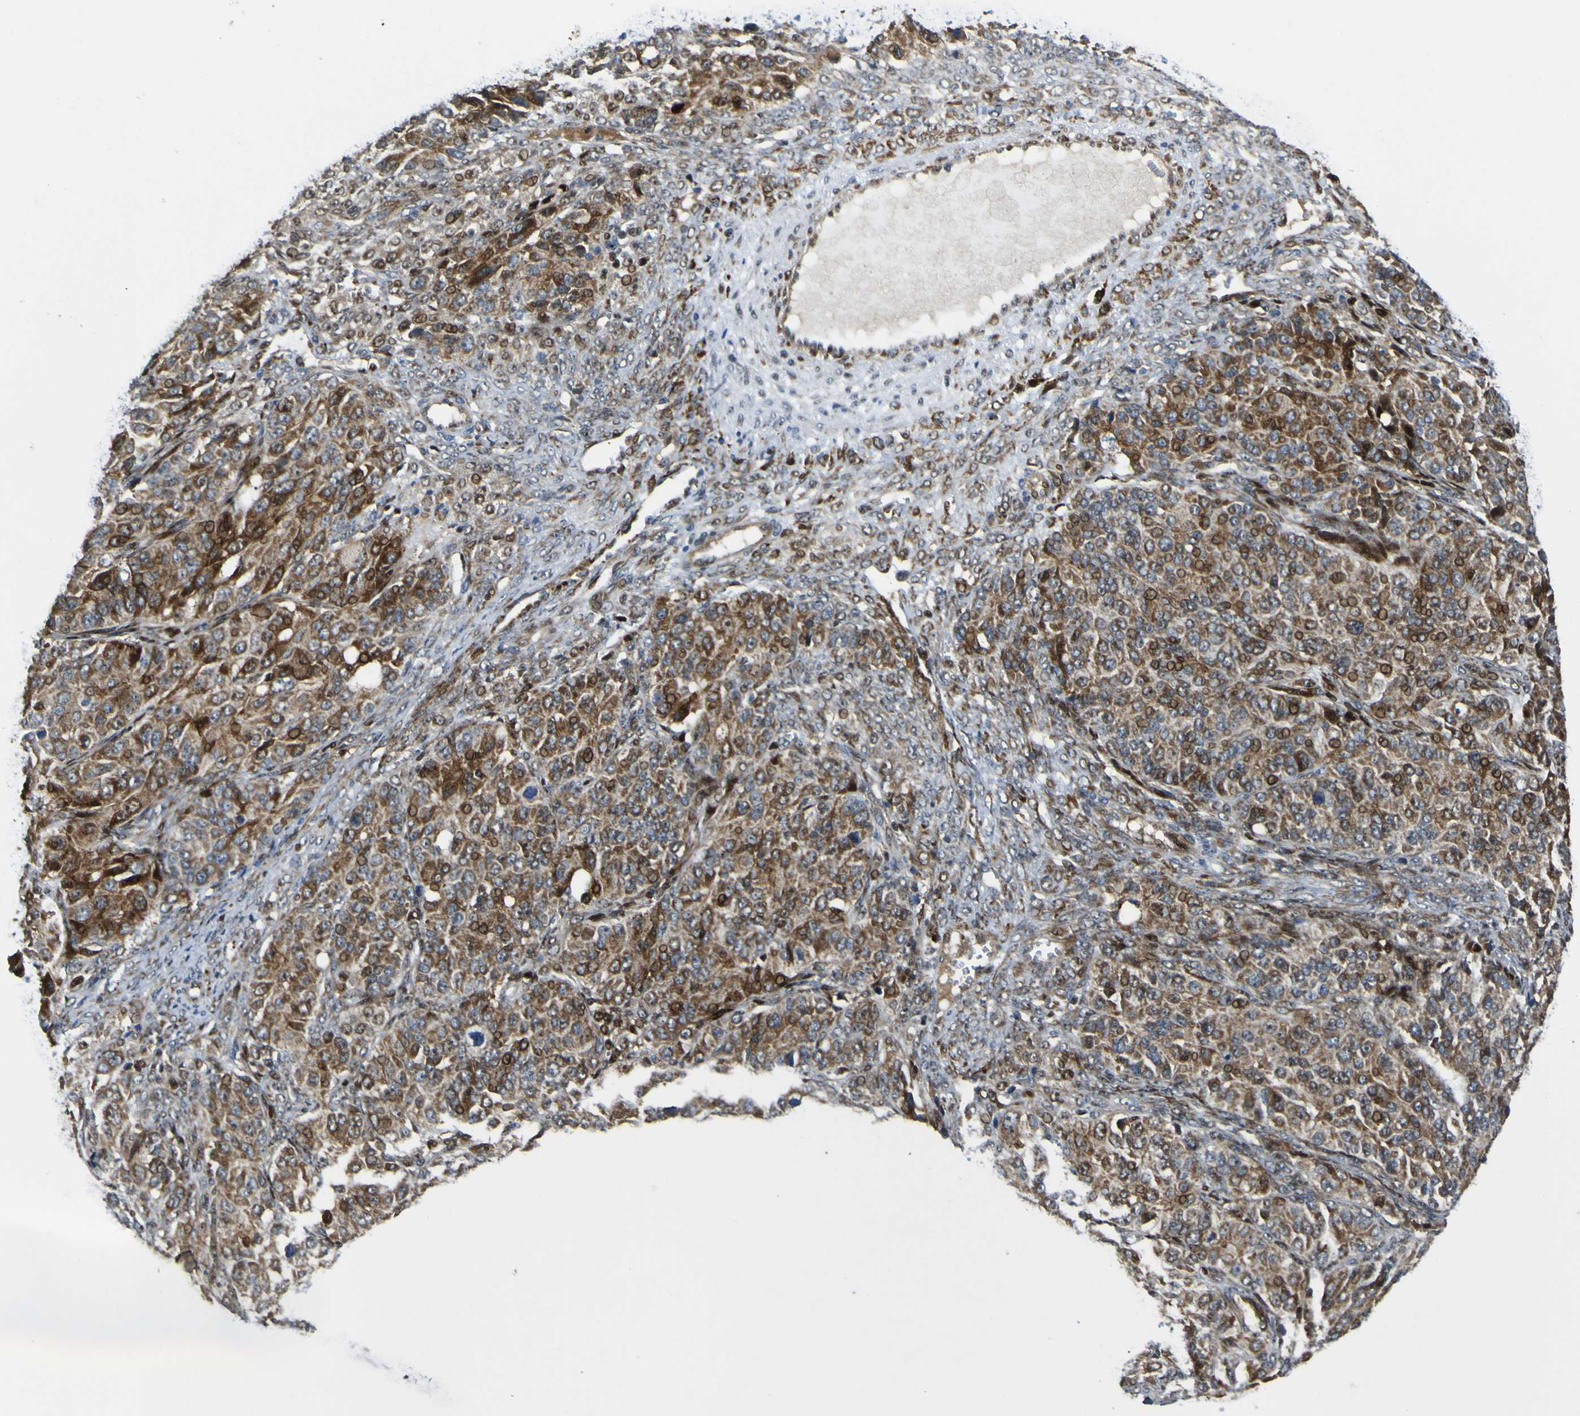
{"staining": {"intensity": "moderate", "quantity": "25%-75%", "location": "cytoplasmic/membranous"}, "tissue": "ovarian cancer", "cell_type": "Tumor cells", "image_type": "cancer", "snomed": [{"axis": "morphology", "description": "Carcinoma, endometroid"}, {"axis": "topography", "description": "Ovary"}], "caption": "The histopathology image shows a brown stain indicating the presence of a protein in the cytoplasmic/membranous of tumor cells in endometroid carcinoma (ovarian).", "gene": "LBHD1", "patient": {"sex": "female", "age": 51}}